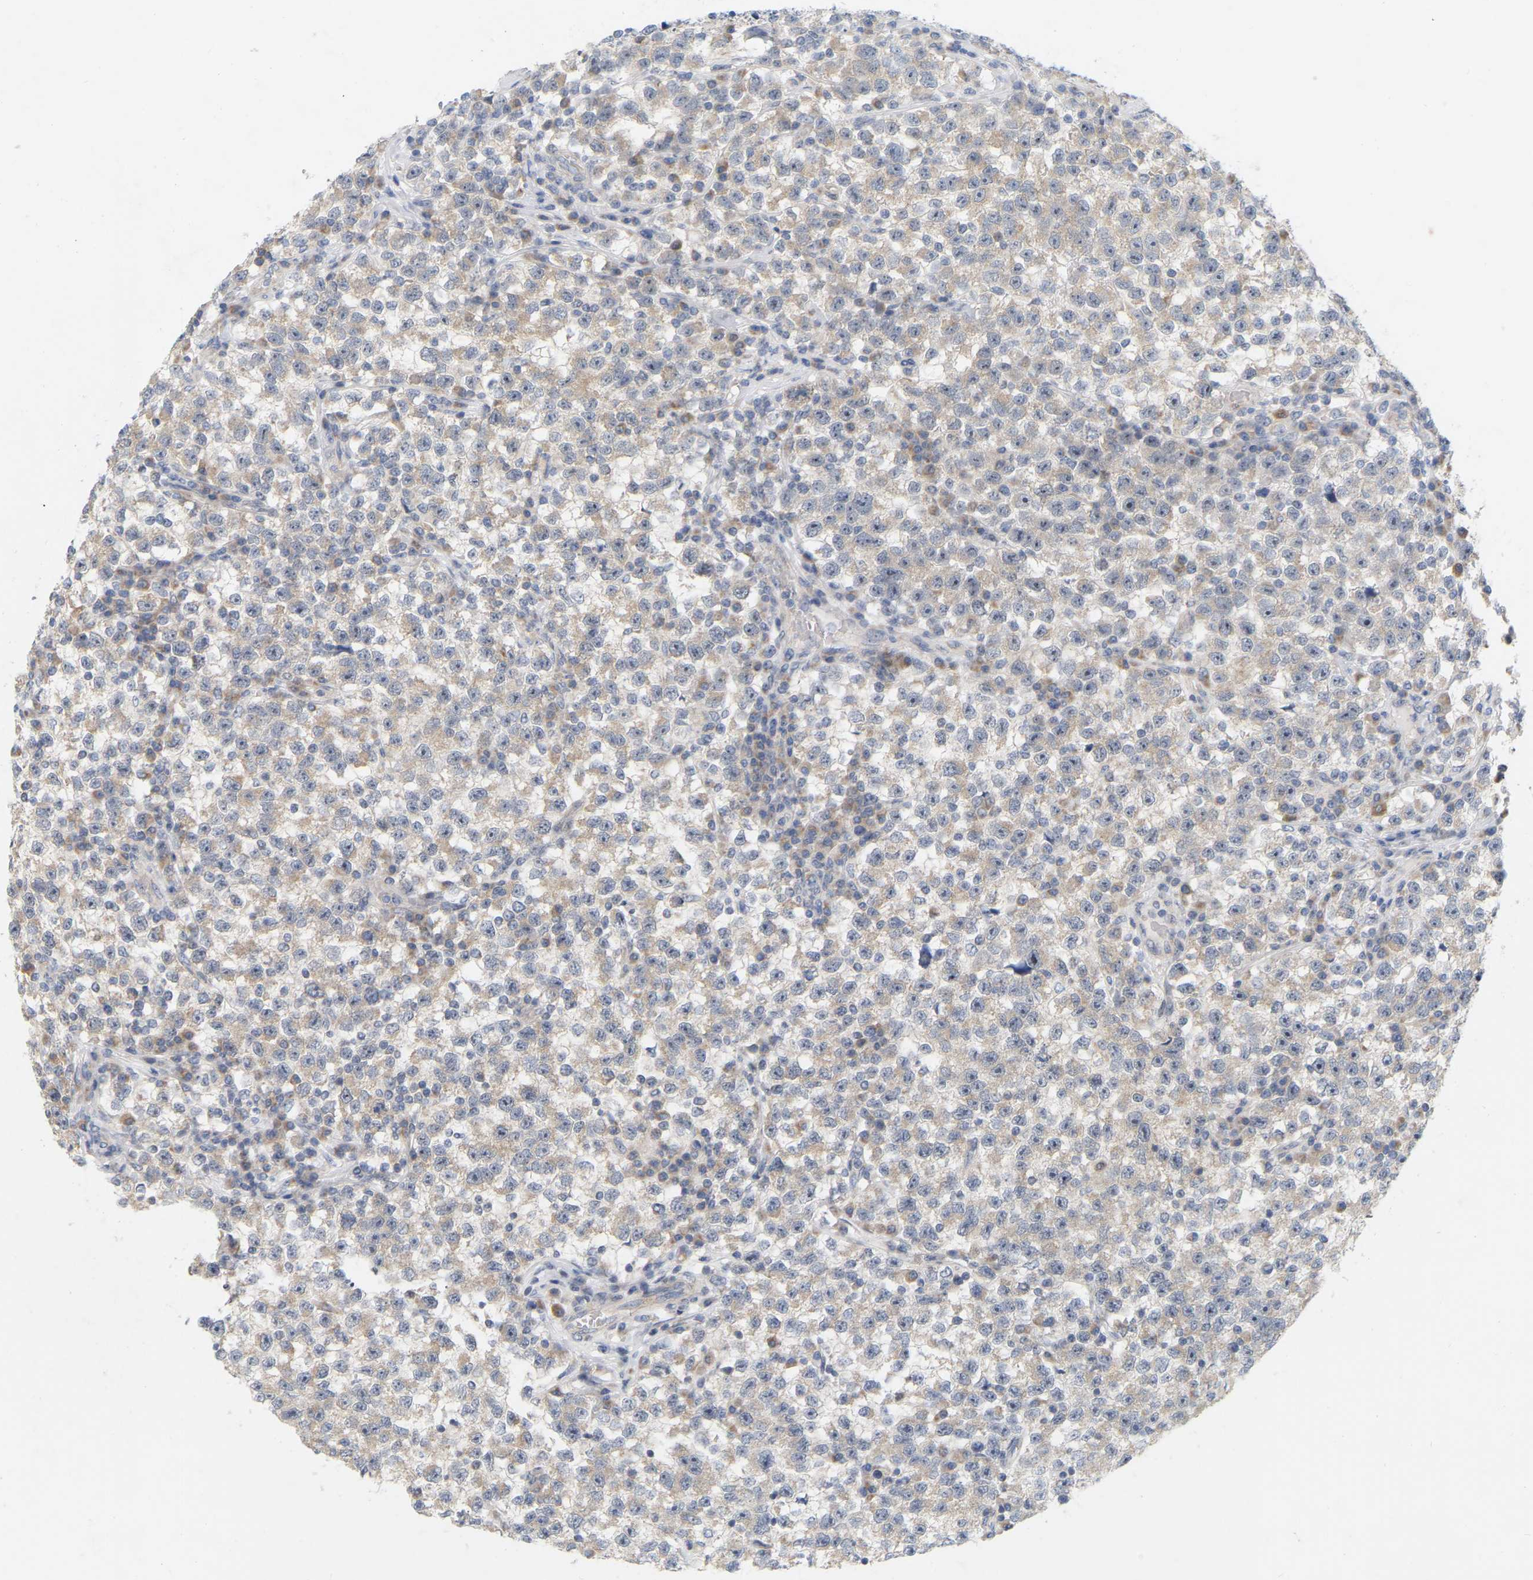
{"staining": {"intensity": "weak", "quantity": ">75%", "location": "cytoplasmic/membranous"}, "tissue": "testis cancer", "cell_type": "Tumor cells", "image_type": "cancer", "snomed": [{"axis": "morphology", "description": "Seminoma, NOS"}, {"axis": "topography", "description": "Testis"}], "caption": "Testis seminoma was stained to show a protein in brown. There is low levels of weak cytoplasmic/membranous expression in about >75% of tumor cells. (brown staining indicates protein expression, while blue staining denotes nuclei).", "gene": "MINDY4", "patient": {"sex": "male", "age": 22}}